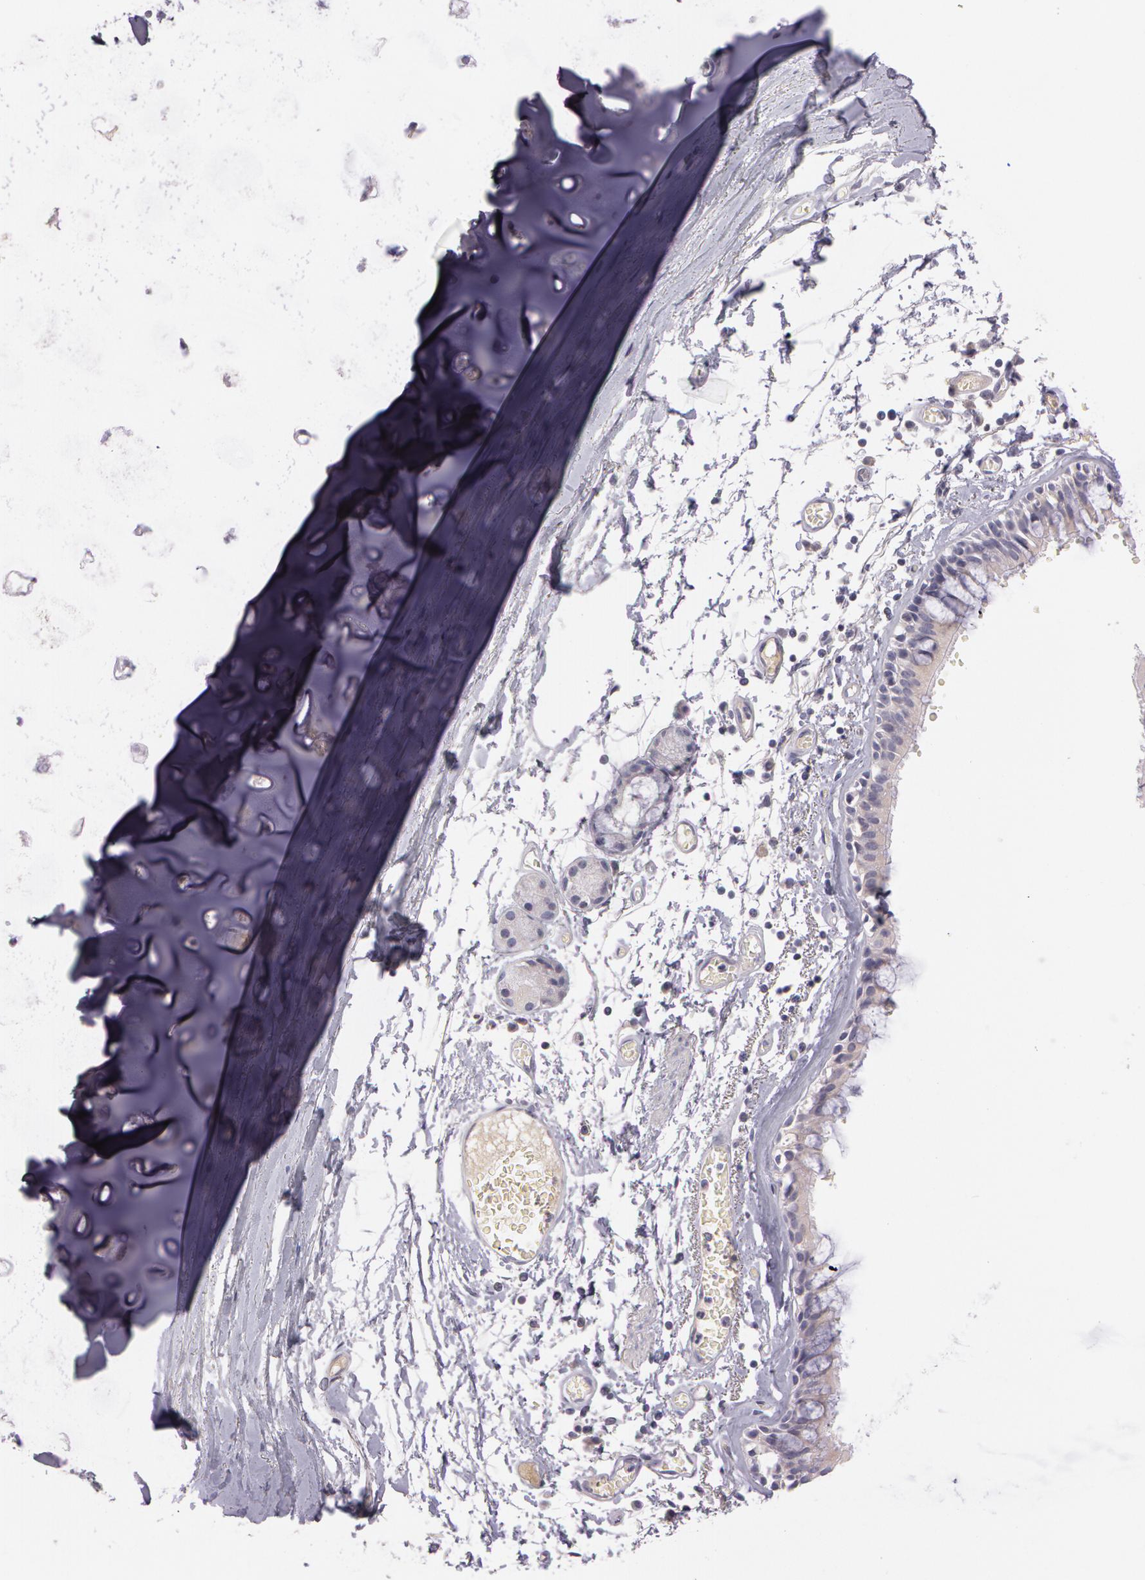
{"staining": {"intensity": "weak", "quantity": ">75%", "location": "cytoplasmic/membranous"}, "tissue": "bronchus", "cell_type": "Respiratory epithelial cells", "image_type": "normal", "snomed": [{"axis": "morphology", "description": "Normal tissue, NOS"}, {"axis": "topography", "description": "Bronchus"}, {"axis": "topography", "description": "Lung"}], "caption": "Weak cytoplasmic/membranous protein staining is appreciated in approximately >75% of respiratory epithelial cells in bronchus.", "gene": "MXRA5", "patient": {"sex": "female", "age": 56}}